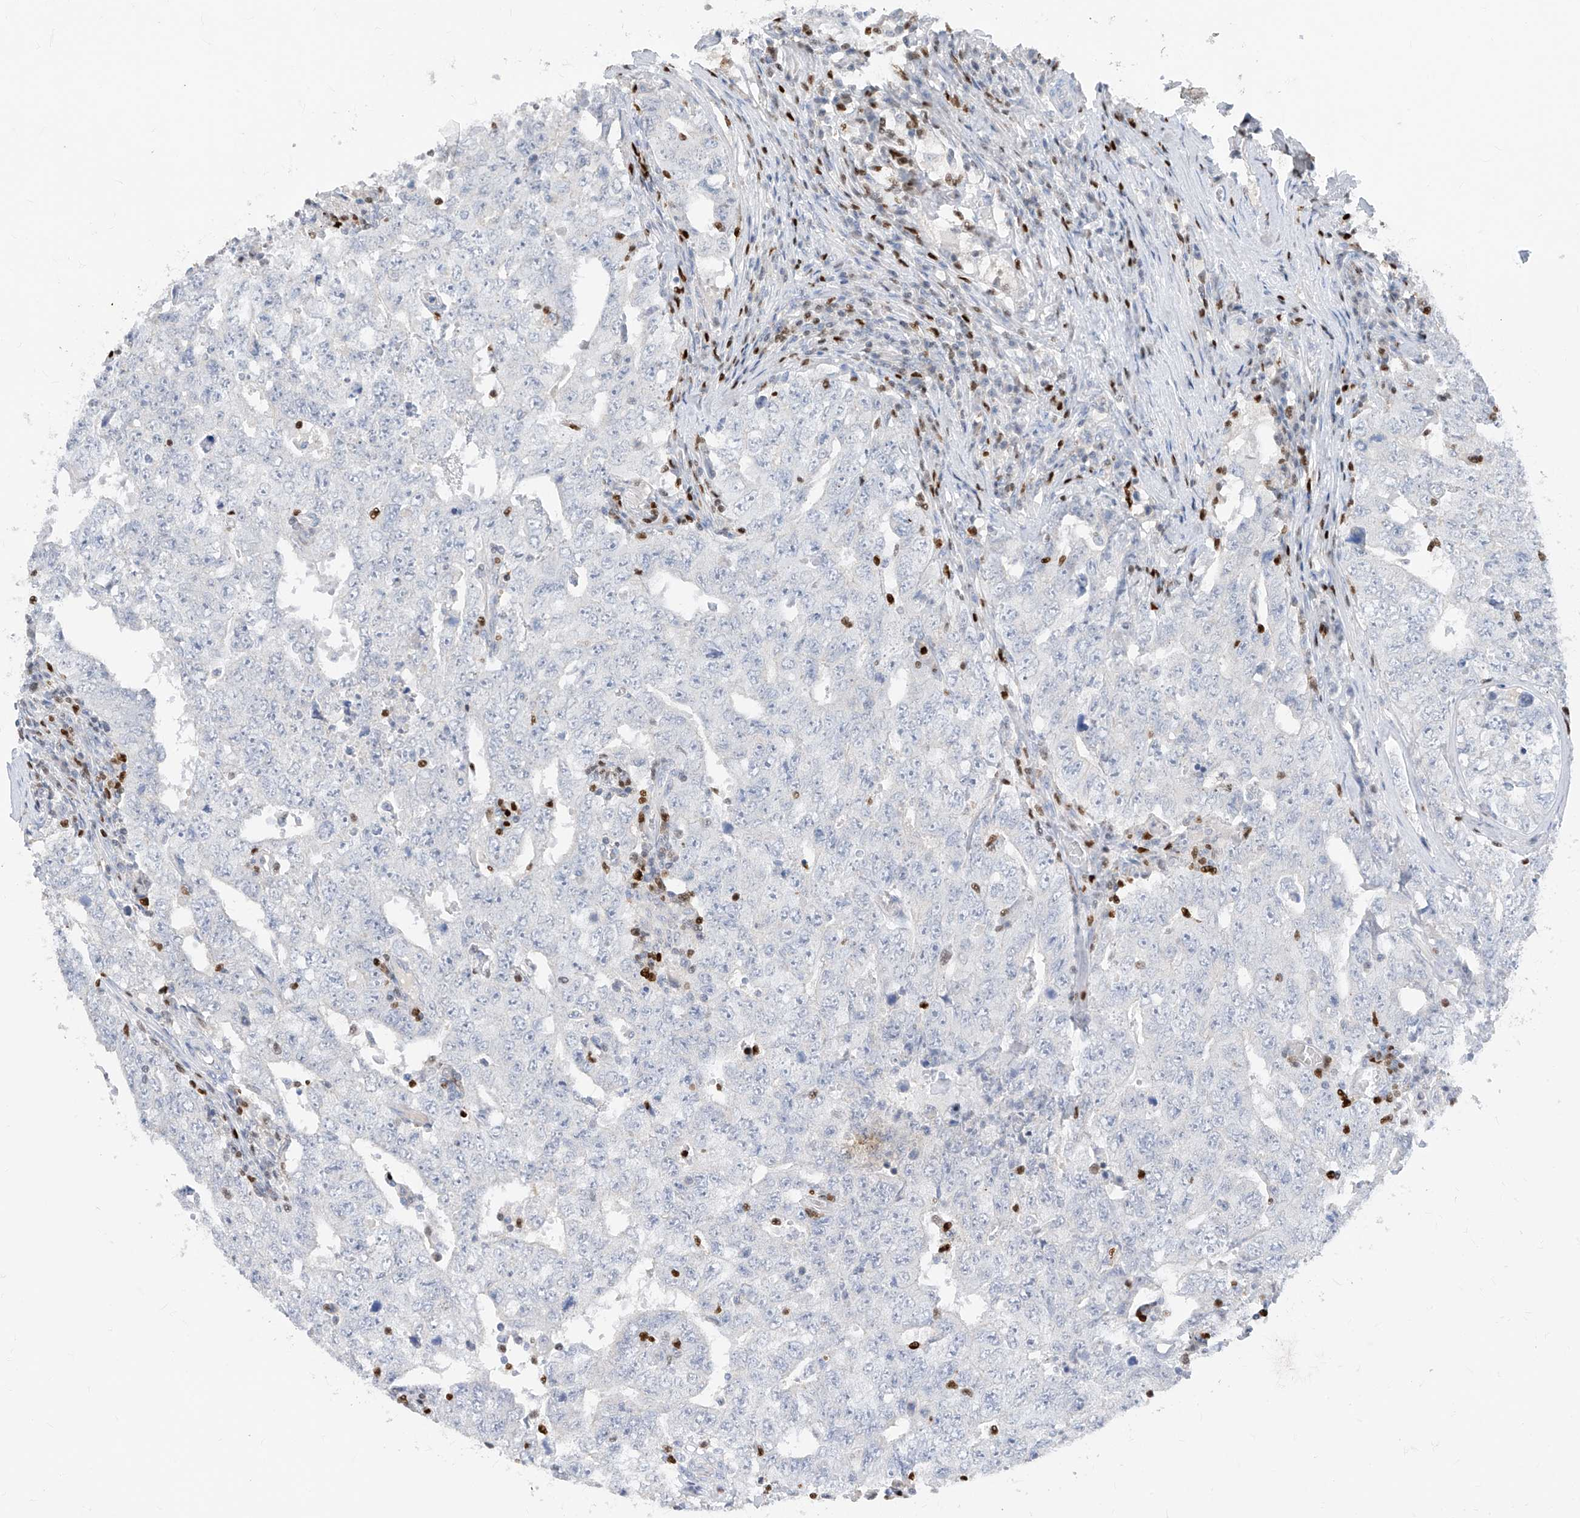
{"staining": {"intensity": "negative", "quantity": "none", "location": "none"}, "tissue": "testis cancer", "cell_type": "Tumor cells", "image_type": "cancer", "snomed": [{"axis": "morphology", "description": "Carcinoma, Embryonal, NOS"}, {"axis": "topography", "description": "Testis"}], "caption": "The IHC micrograph has no significant positivity in tumor cells of testis cancer (embryonal carcinoma) tissue.", "gene": "TBX21", "patient": {"sex": "male", "age": 26}}